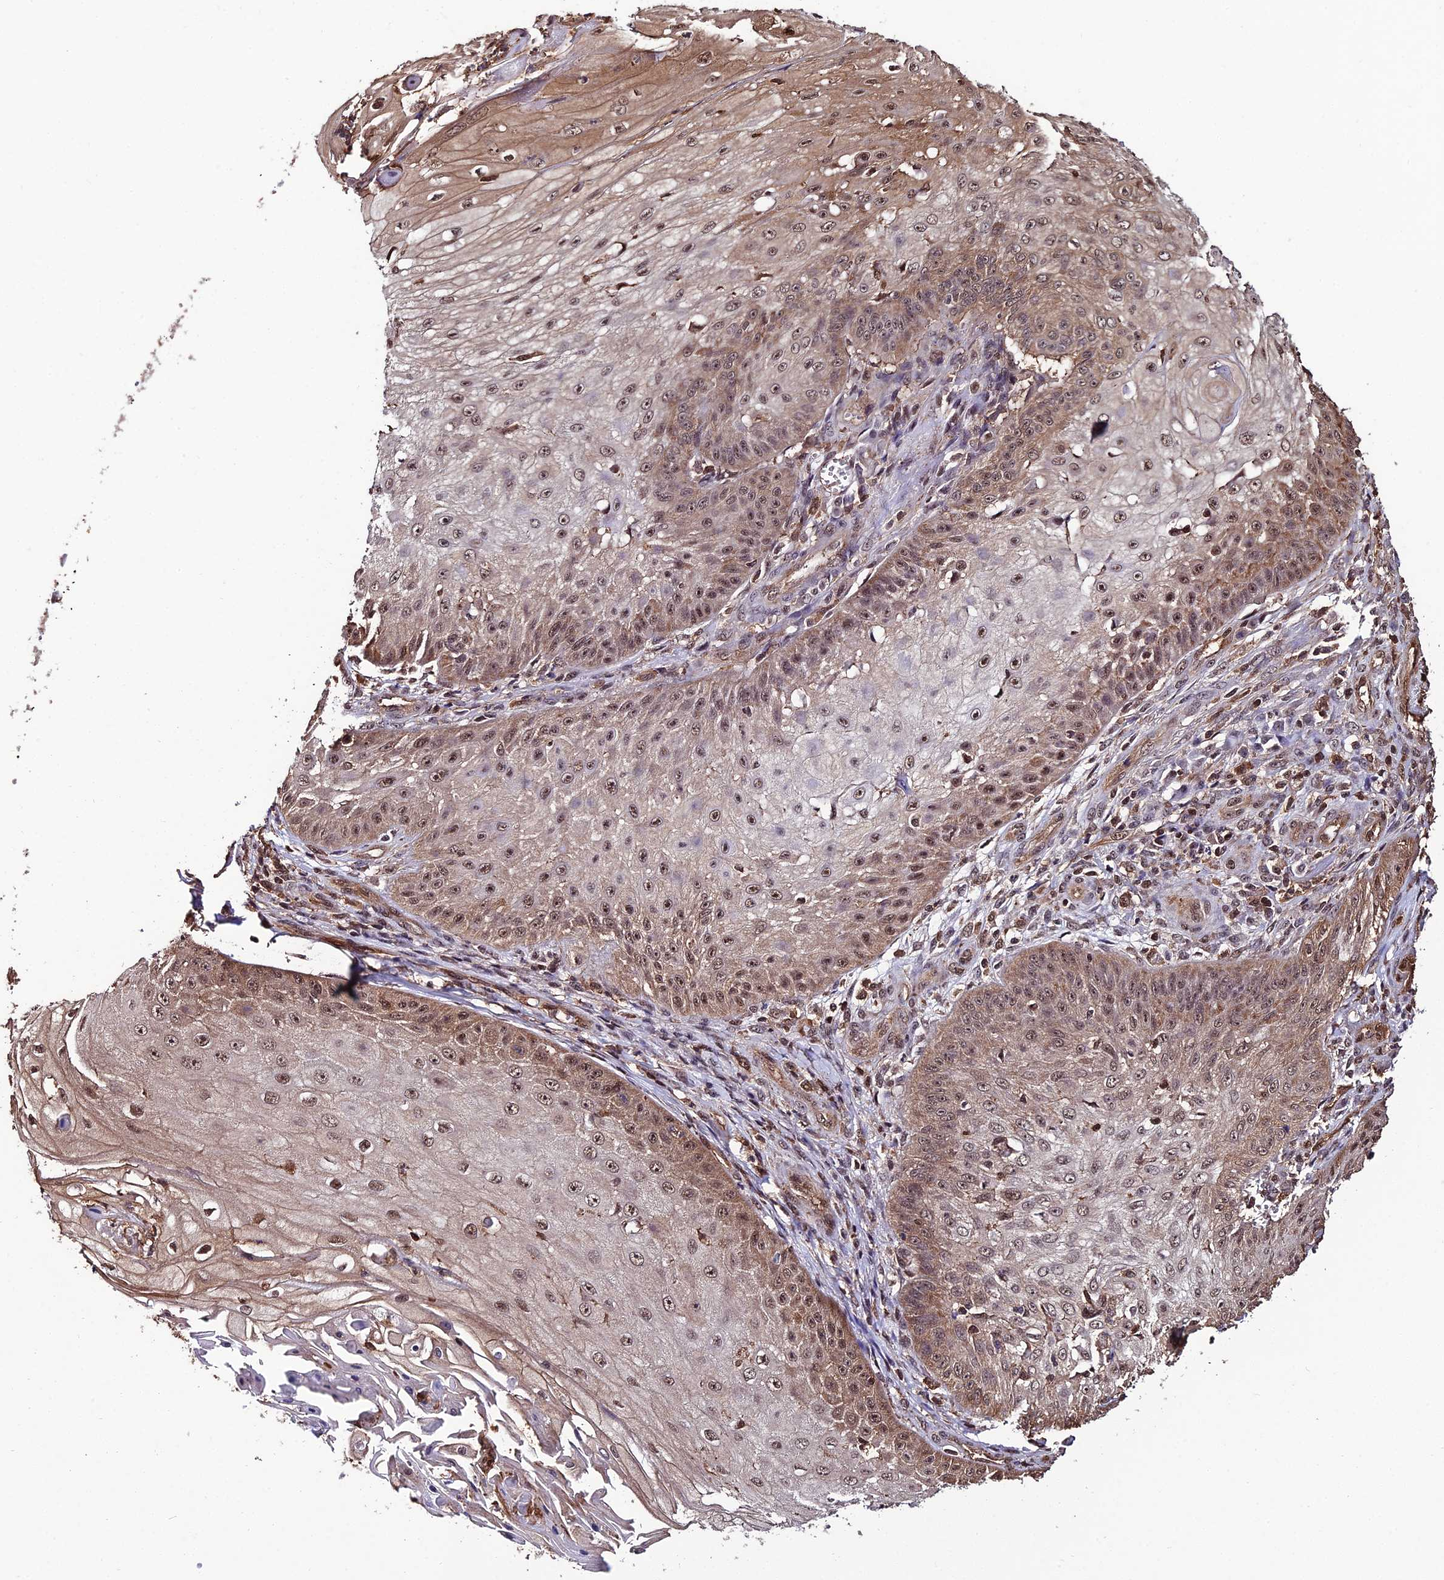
{"staining": {"intensity": "moderate", "quantity": ">75%", "location": "nuclear"}, "tissue": "skin cancer", "cell_type": "Tumor cells", "image_type": "cancer", "snomed": [{"axis": "morphology", "description": "Squamous cell carcinoma, NOS"}, {"axis": "topography", "description": "Skin"}], "caption": "Skin squamous cell carcinoma was stained to show a protein in brown. There is medium levels of moderate nuclear expression in approximately >75% of tumor cells.", "gene": "PPP4C", "patient": {"sex": "male", "age": 70}}